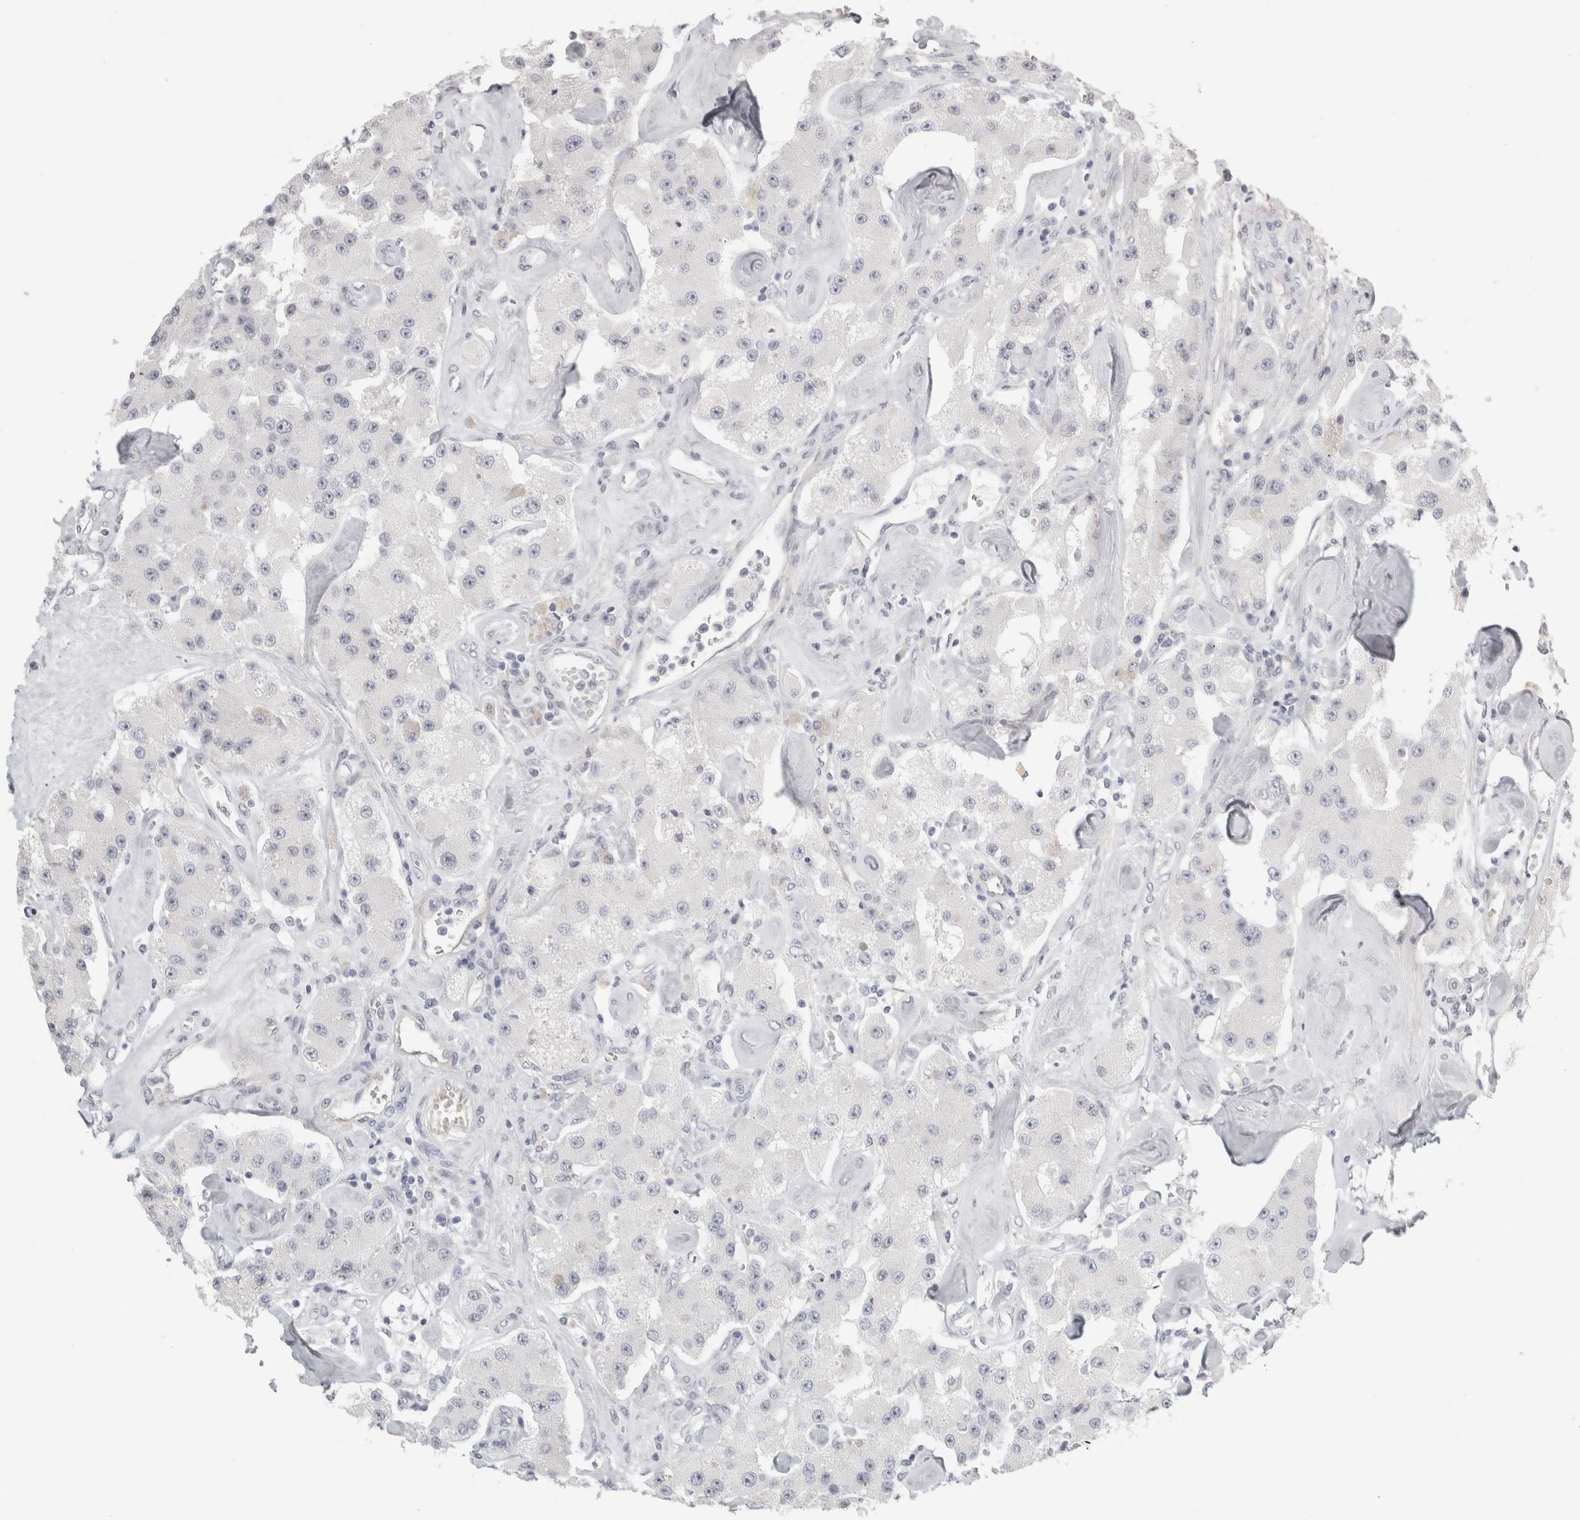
{"staining": {"intensity": "negative", "quantity": "none", "location": "none"}, "tissue": "carcinoid", "cell_type": "Tumor cells", "image_type": "cancer", "snomed": [{"axis": "morphology", "description": "Carcinoid, malignant, NOS"}, {"axis": "topography", "description": "Pancreas"}], "caption": "This is a photomicrograph of immunohistochemistry (IHC) staining of carcinoid, which shows no expression in tumor cells.", "gene": "FBLIM1", "patient": {"sex": "male", "age": 41}}